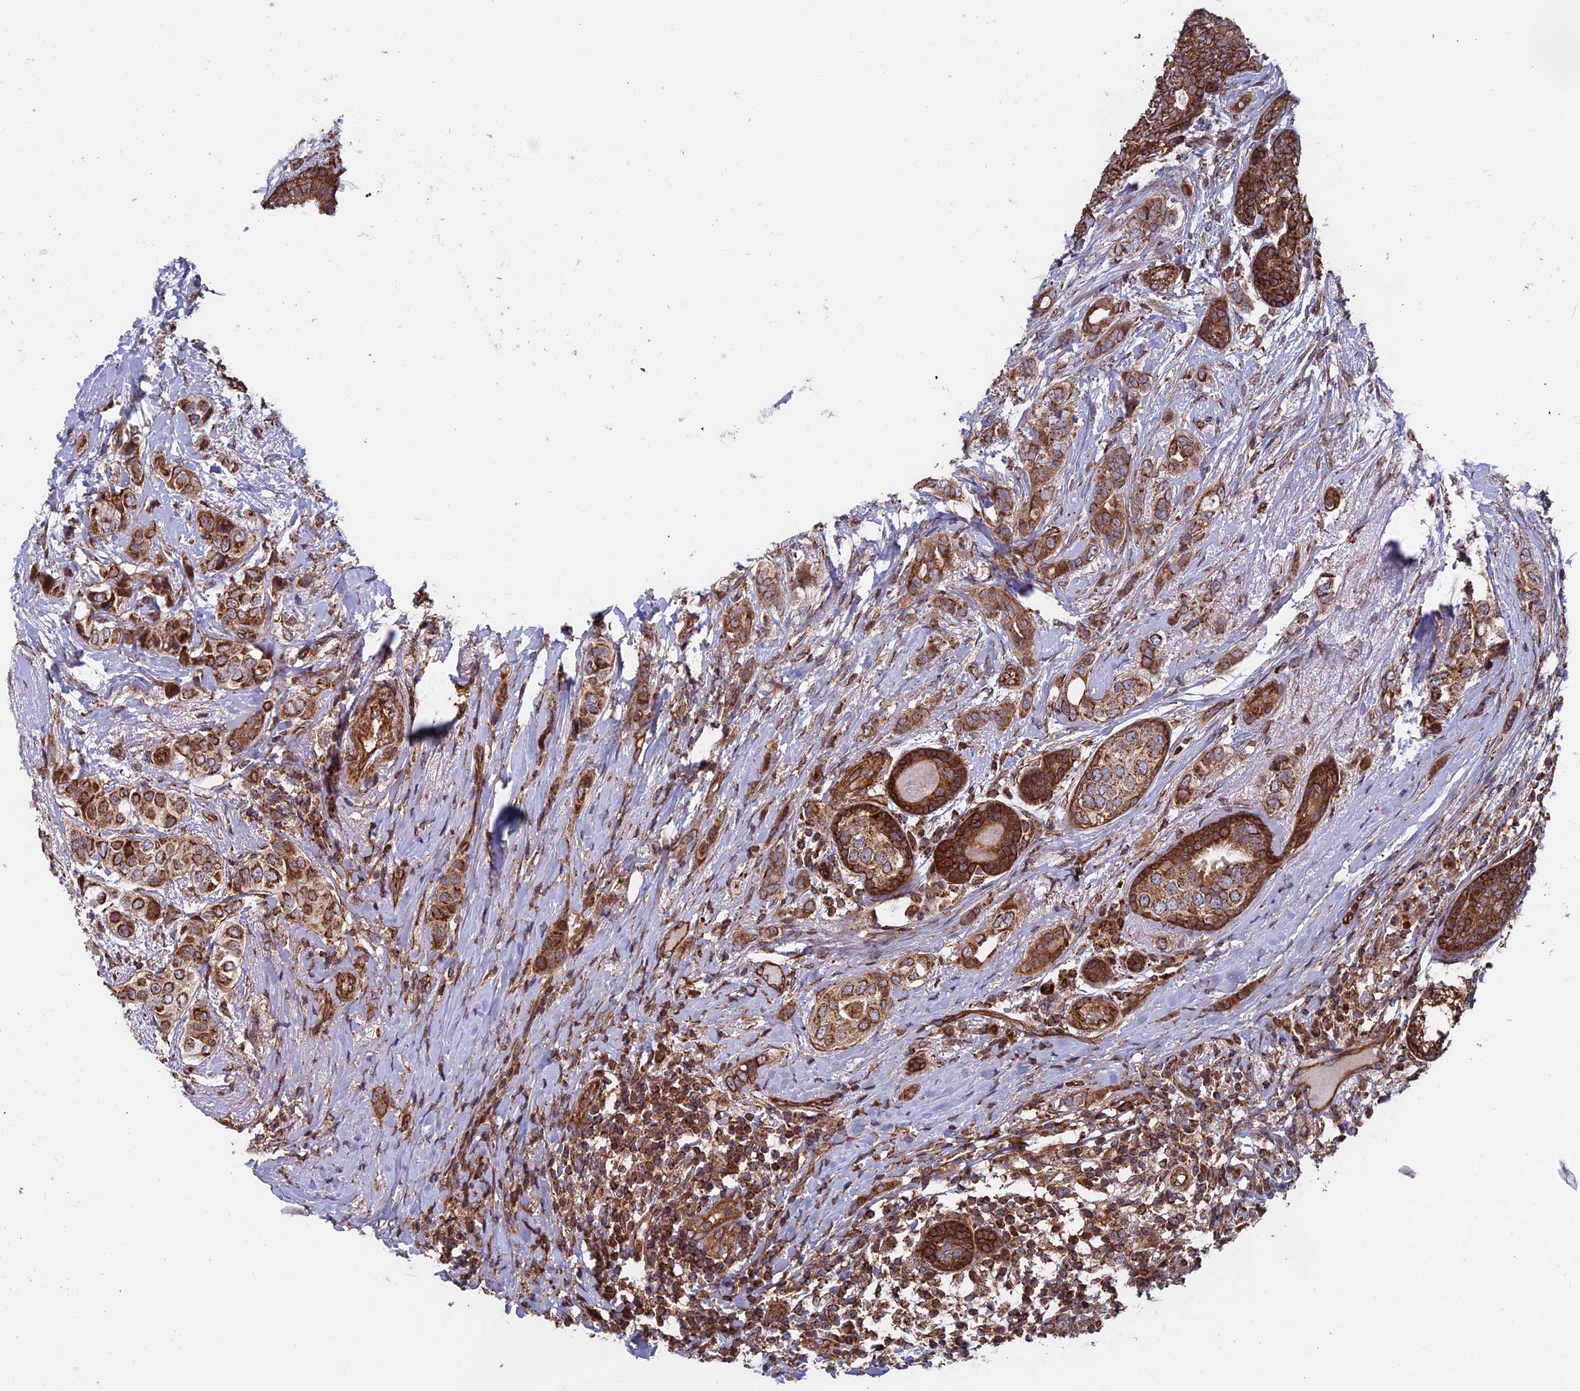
{"staining": {"intensity": "strong", "quantity": "25%-75%", "location": "cytoplasmic/membranous"}, "tissue": "breast cancer", "cell_type": "Tumor cells", "image_type": "cancer", "snomed": [{"axis": "morphology", "description": "Lobular carcinoma"}, {"axis": "topography", "description": "Breast"}], "caption": "A micrograph of human breast cancer stained for a protein demonstrates strong cytoplasmic/membranous brown staining in tumor cells.", "gene": "CCDC8", "patient": {"sex": "female", "age": 51}}